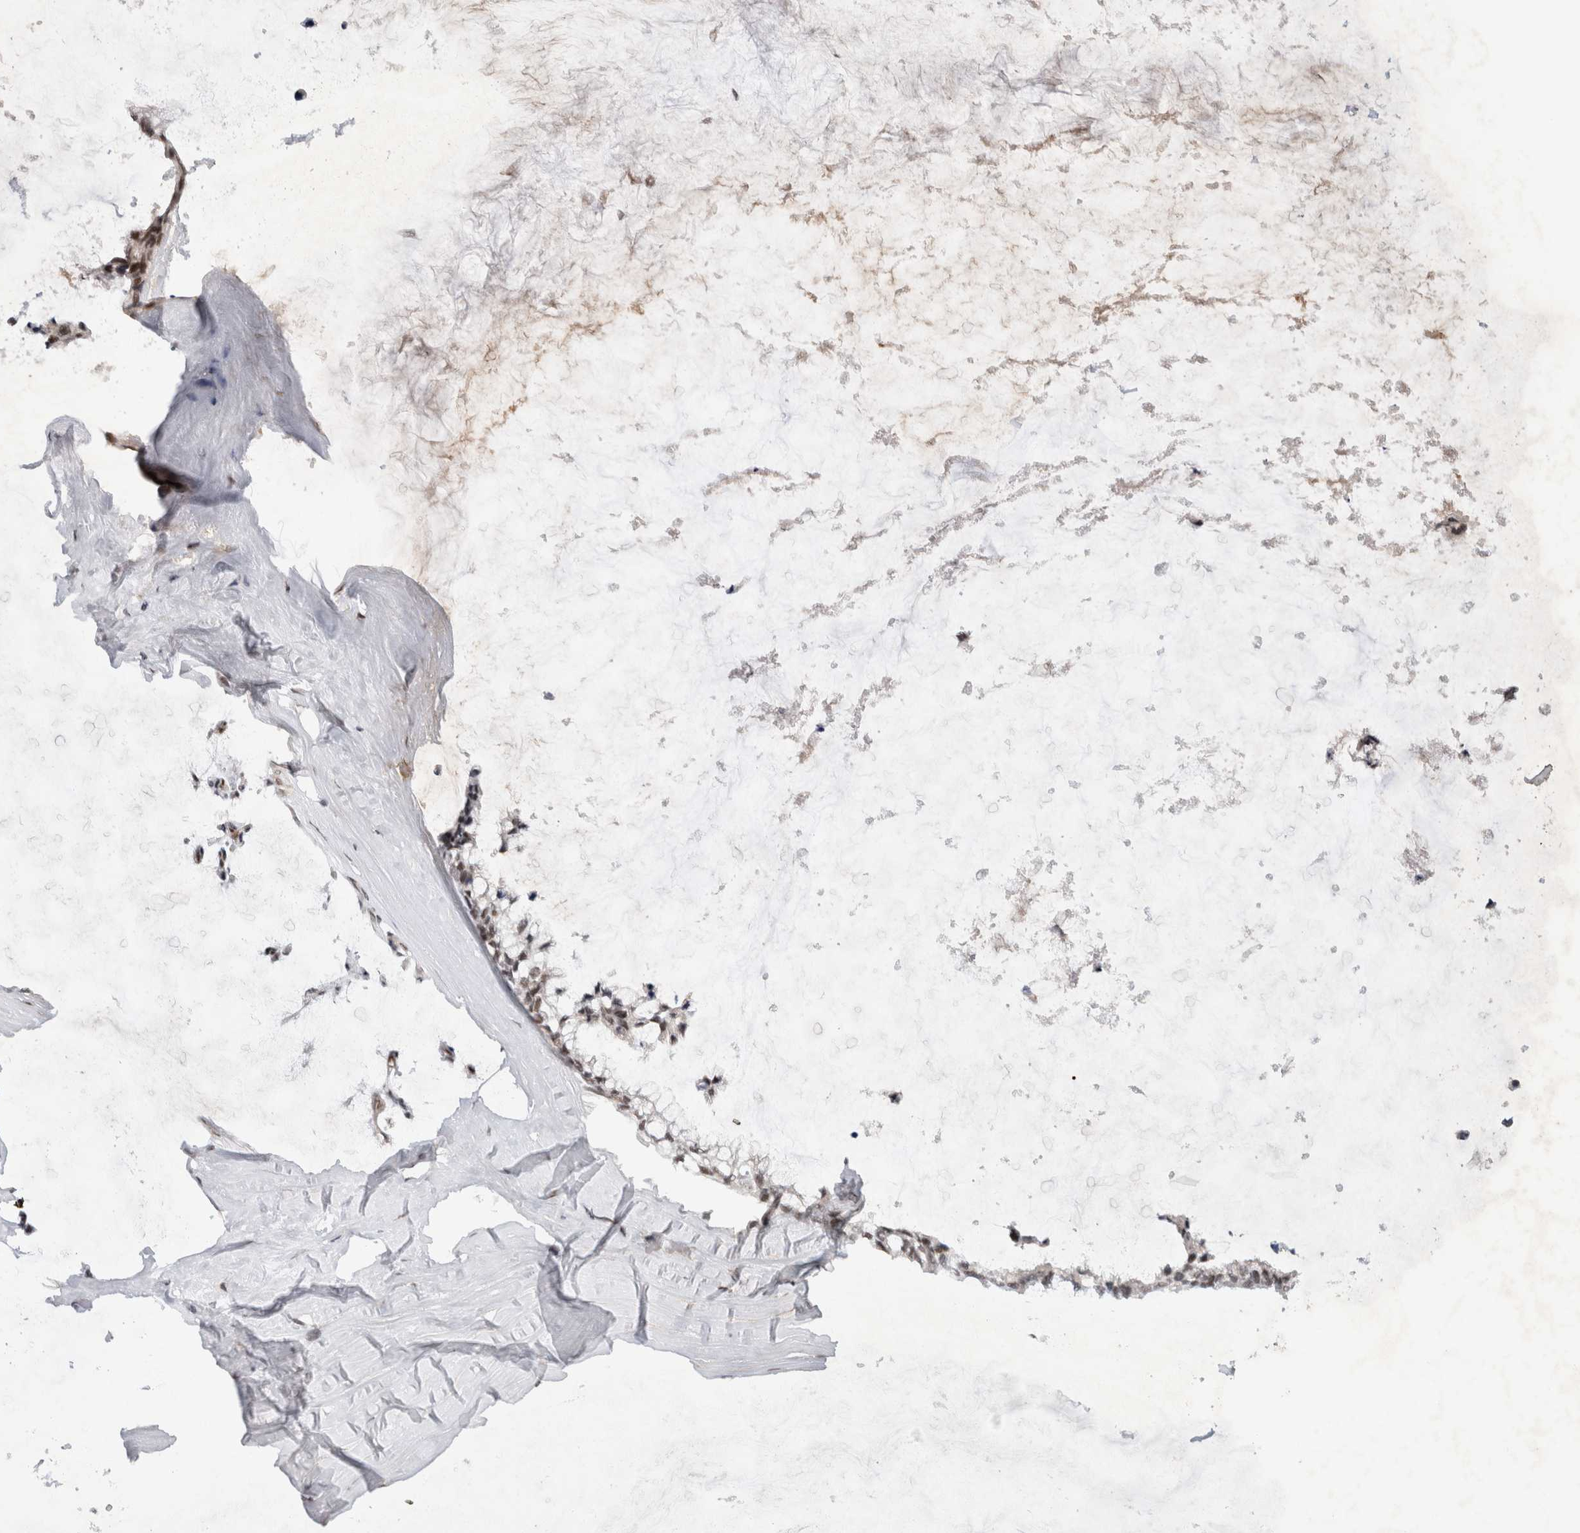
{"staining": {"intensity": "weak", "quantity": ">75%", "location": "nuclear"}, "tissue": "ovarian cancer", "cell_type": "Tumor cells", "image_type": "cancer", "snomed": [{"axis": "morphology", "description": "Cystadenocarcinoma, mucinous, NOS"}, {"axis": "topography", "description": "Ovary"}], "caption": "High-magnification brightfield microscopy of ovarian cancer (mucinous cystadenocarcinoma) stained with DAB (brown) and counterstained with hematoxylin (blue). tumor cells exhibit weak nuclear staining is identified in approximately>75% of cells.", "gene": "HESX1", "patient": {"sex": "female", "age": 39}}